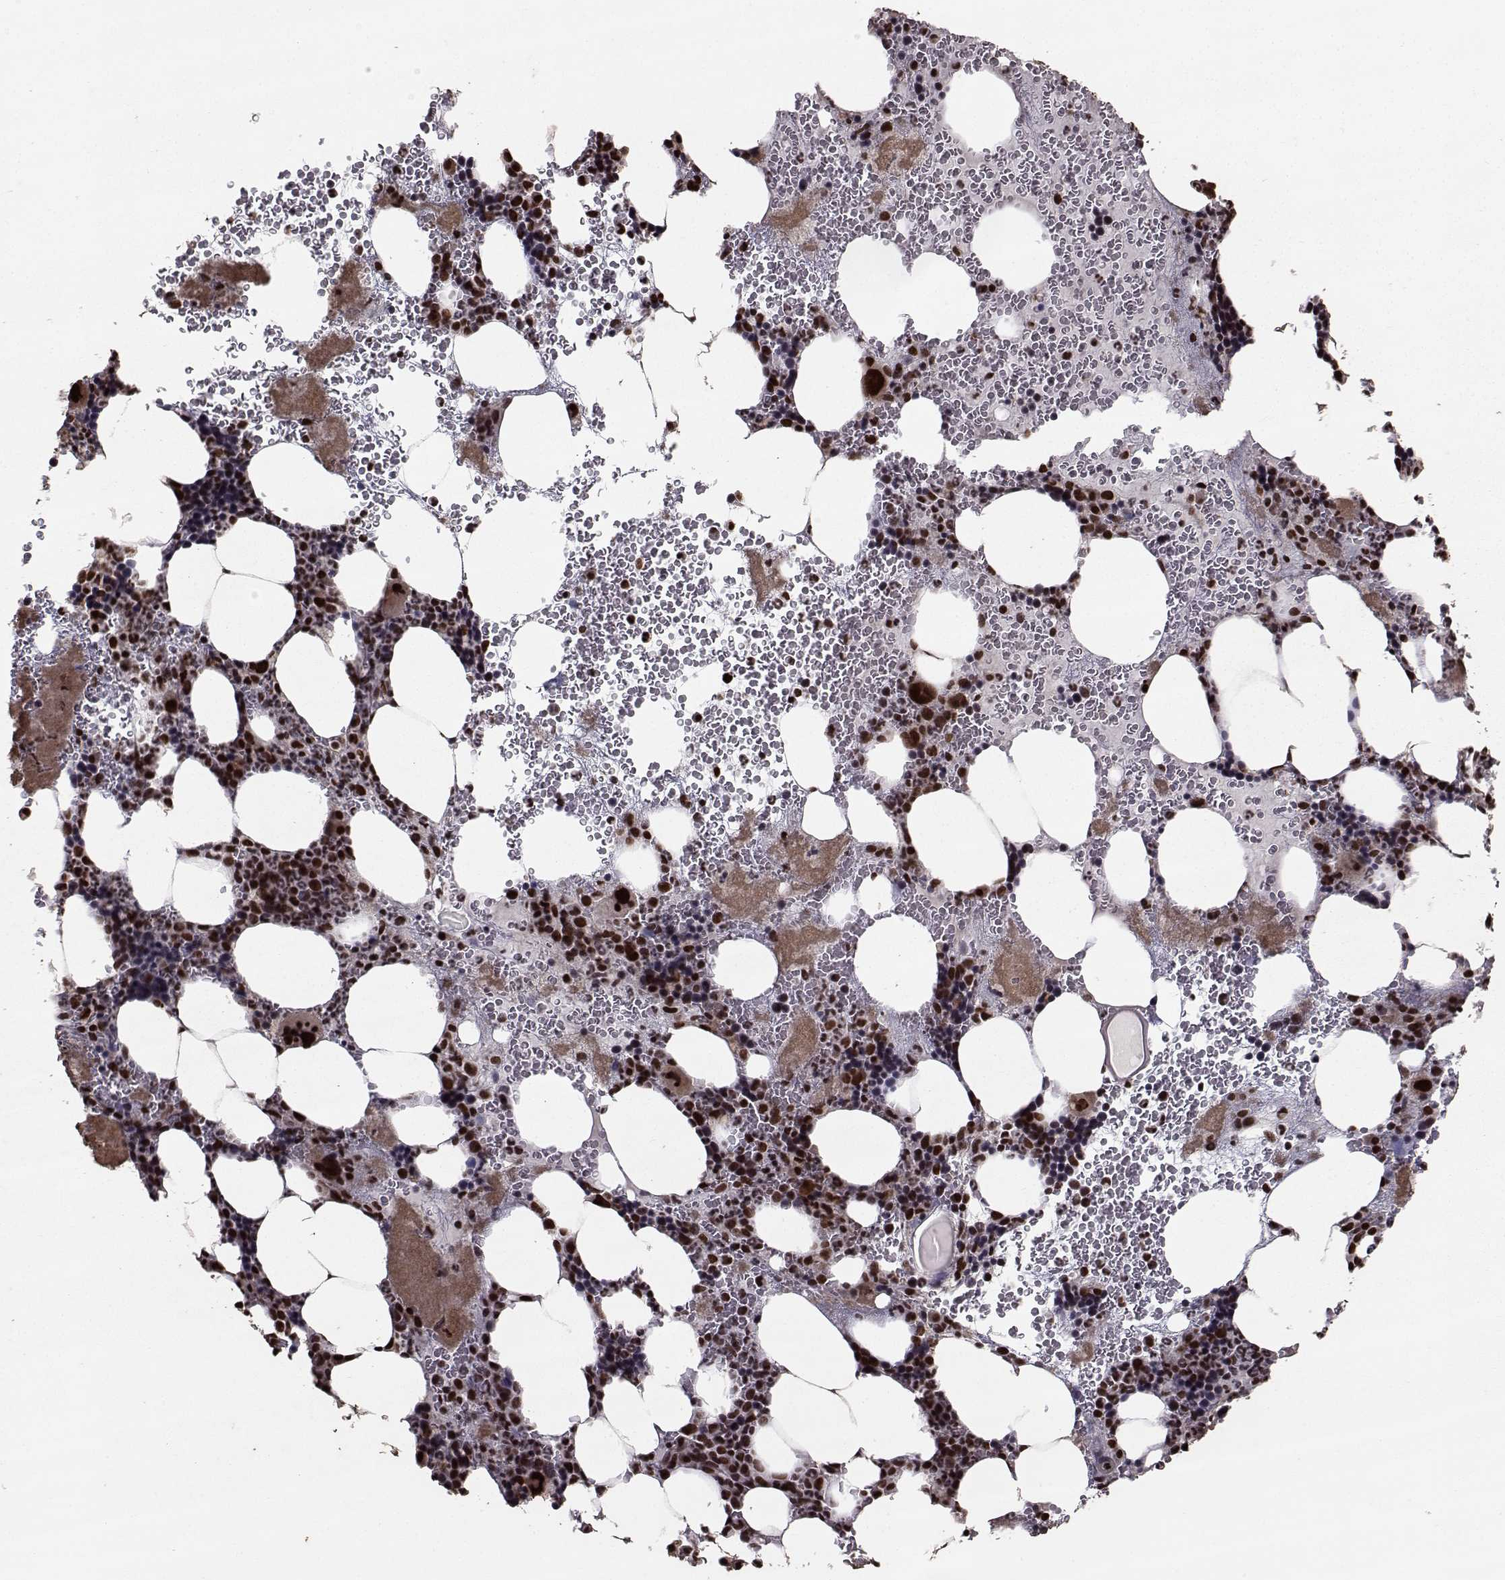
{"staining": {"intensity": "strong", "quantity": "25%-75%", "location": "nuclear"}, "tissue": "bone marrow", "cell_type": "Hematopoietic cells", "image_type": "normal", "snomed": [{"axis": "morphology", "description": "Normal tissue, NOS"}, {"axis": "topography", "description": "Bone marrow"}], "caption": "A micrograph showing strong nuclear positivity in approximately 25%-75% of hematopoietic cells in benign bone marrow, as visualized by brown immunohistochemical staining.", "gene": "SF1", "patient": {"sex": "male", "age": 44}}